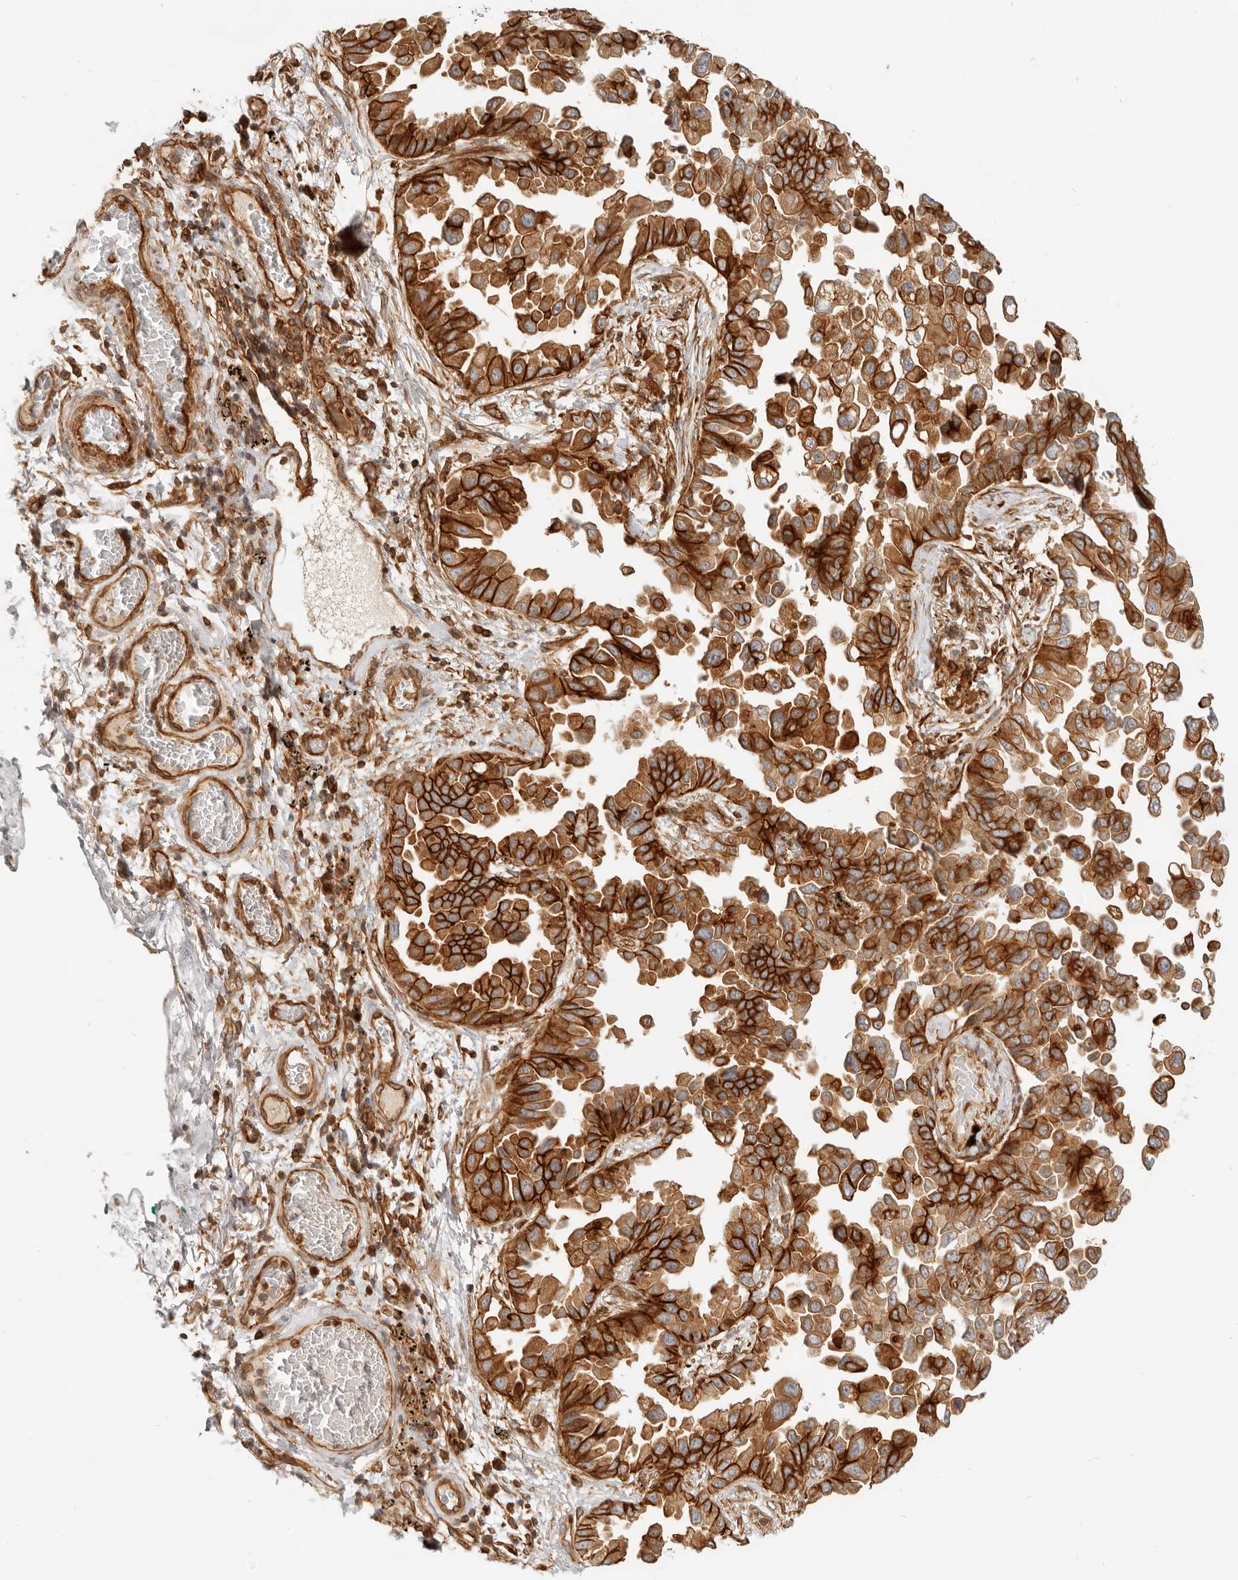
{"staining": {"intensity": "strong", "quantity": ">75%", "location": "cytoplasmic/membranous"}, "tissue": "lung cancer", "cell_type": "Tumor cells", "image_type": "cancer", "snomed": [{"axis": "morphology", "description": "Adenocarcinoma, NOS"}, {"axis": "topography", "description": "Lung"}], "caption": "Lung cancer stained for a protein displays strong cytoplasmic/membranous positivity in tumor cells. The staining was performed using DAB, with brown indicating positive protein expression. Nuclei are stained blue with hematoxylin.", "gene": "UFSP1", "patient": {"sex": "female", "age": 67}}